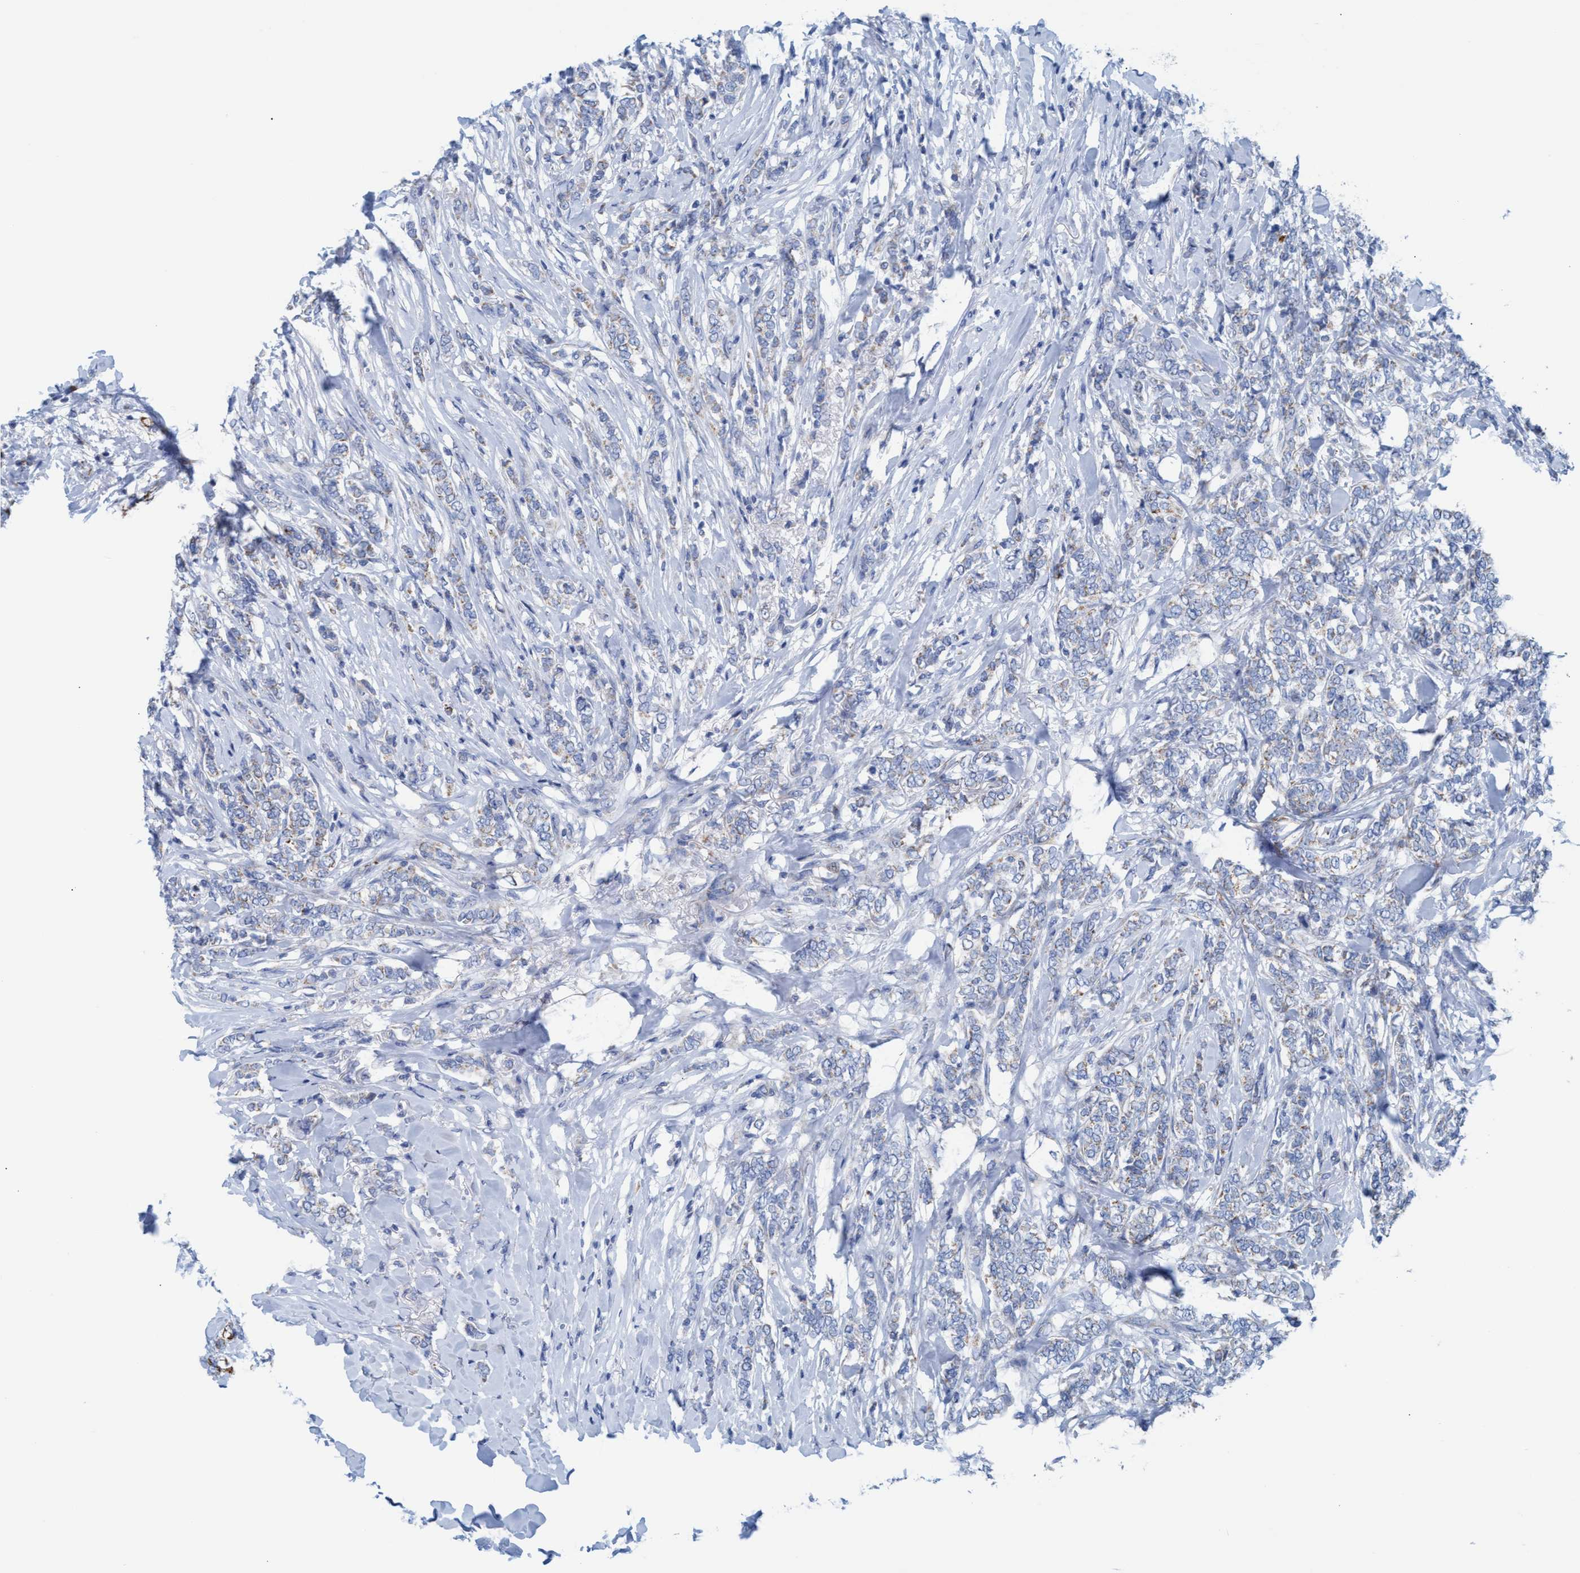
{"staining": {"intensity": "weak", "quantity": "25%-75%", "location": "cytoplasmic/membranous"}, "tissue": "breast cancer", "cell_type": "Tumor cells", "image_type": "cancer", "snomed": [{"axis": "morphology", "description": "Lobular carcinoma"}, {"axis": "topography", "description": "Skin"}, {"axis": "topography", "description": "Breast"}], "caption": "A brown stain labels weak cytoplasmic/membranous staining of a protein in human breast cancer (lobular carcinoma) tumor cells.", "gene": "GGA3", "patient": {"sex": "female", "age": 46}}